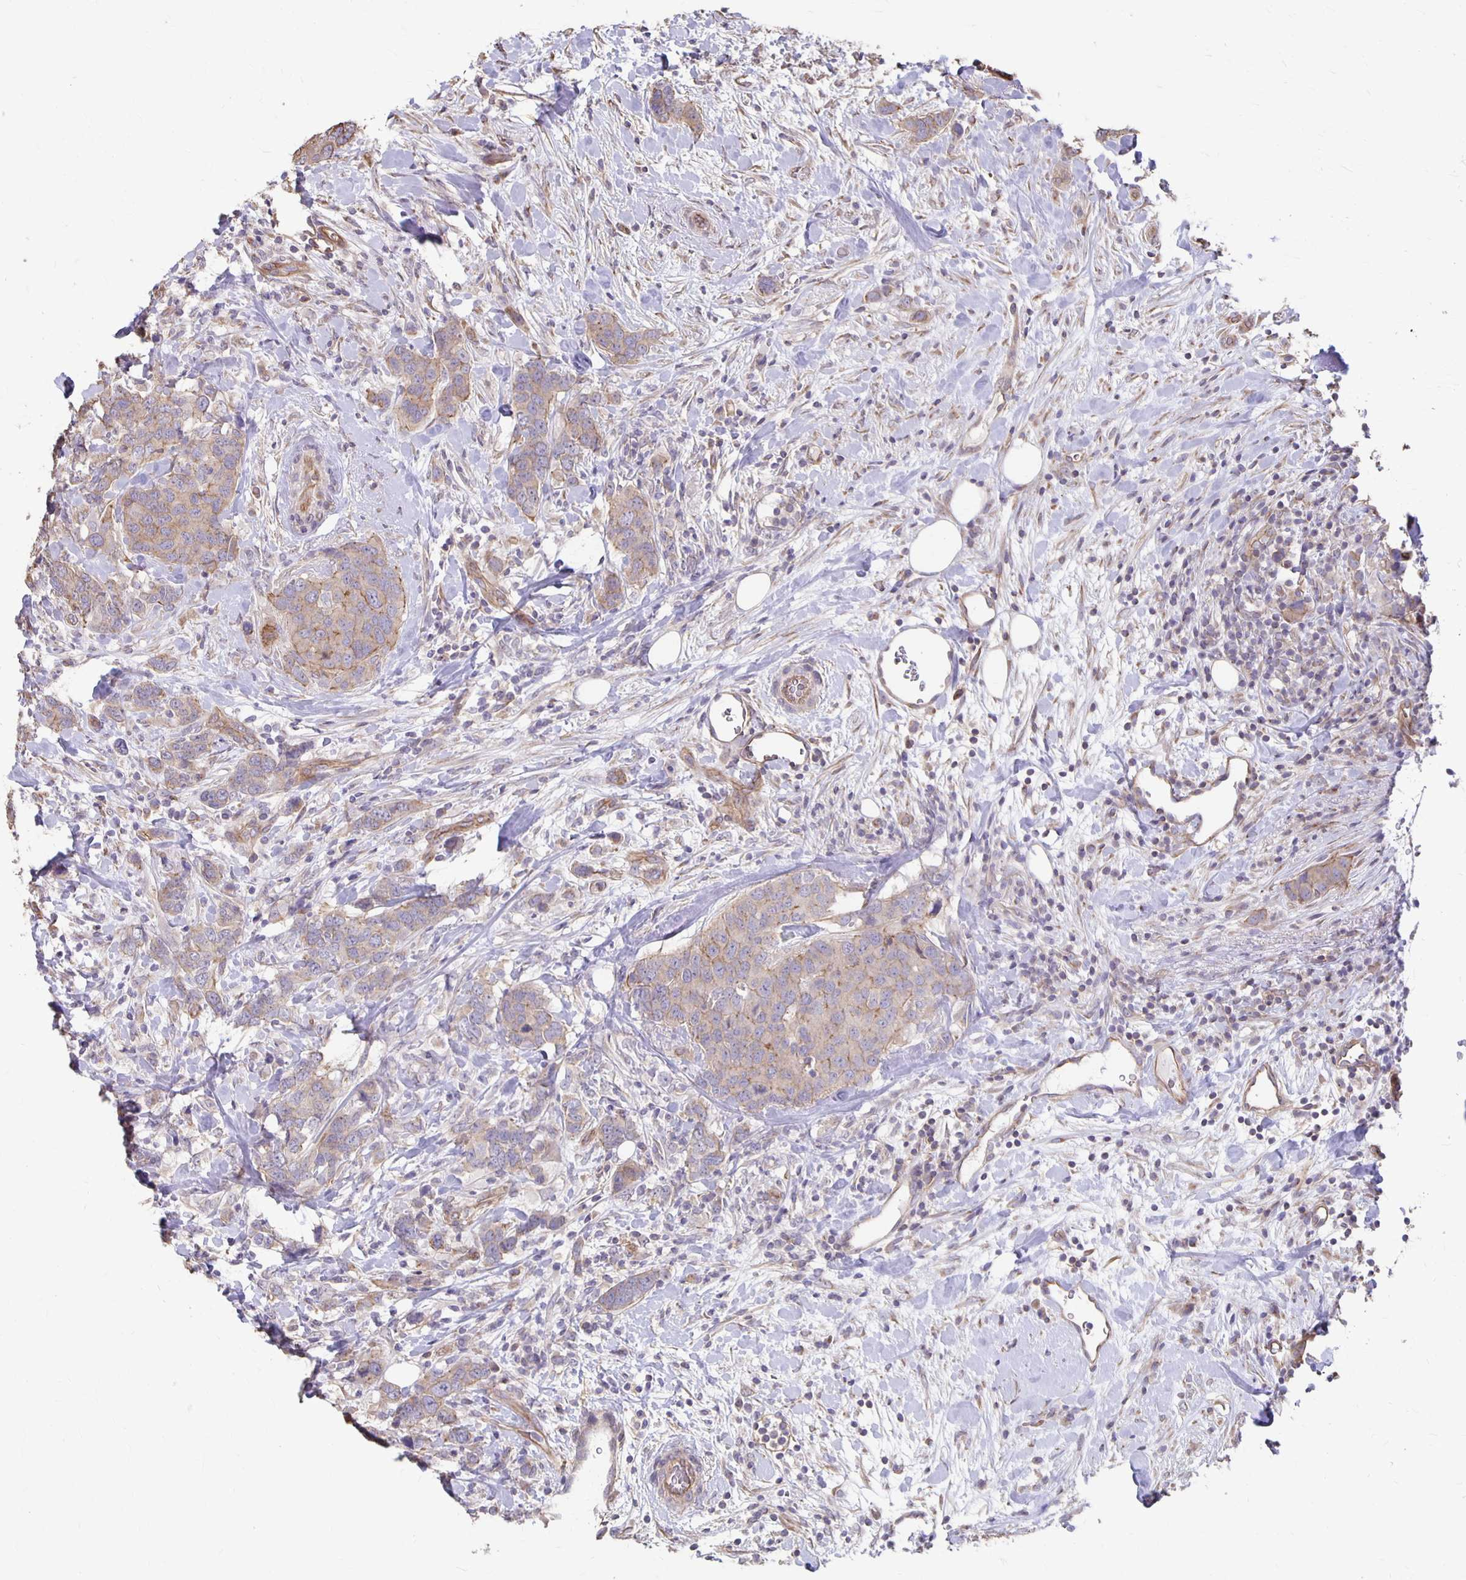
{"staining": {"intensity": "weak", "quantity": "<25%", "location": "cytoplasmic/membranous"}, "tissue": "breast cancer", "cell_type": "Tumor cells", "image_type": "cancer", "snomed": [{"axis": "morphology", "description": "Lobular carcinoma"}, {"axis": "topography", "description": "Breast"}], "caption": "IHC micrograph of neoplastic tissue: lobular carcinoma (breast) stained with DAB (3,3'-diaminobenzidine) displays no significant protein positivity in tumor cells. The staining is performed using DAB (3,3'-diaminobenzidine) brown chromogen with nuclei counter-stained in using hematoxylin.", "gene": "PPP1R3E", "patient": {"sex": "female", "age": 59}}